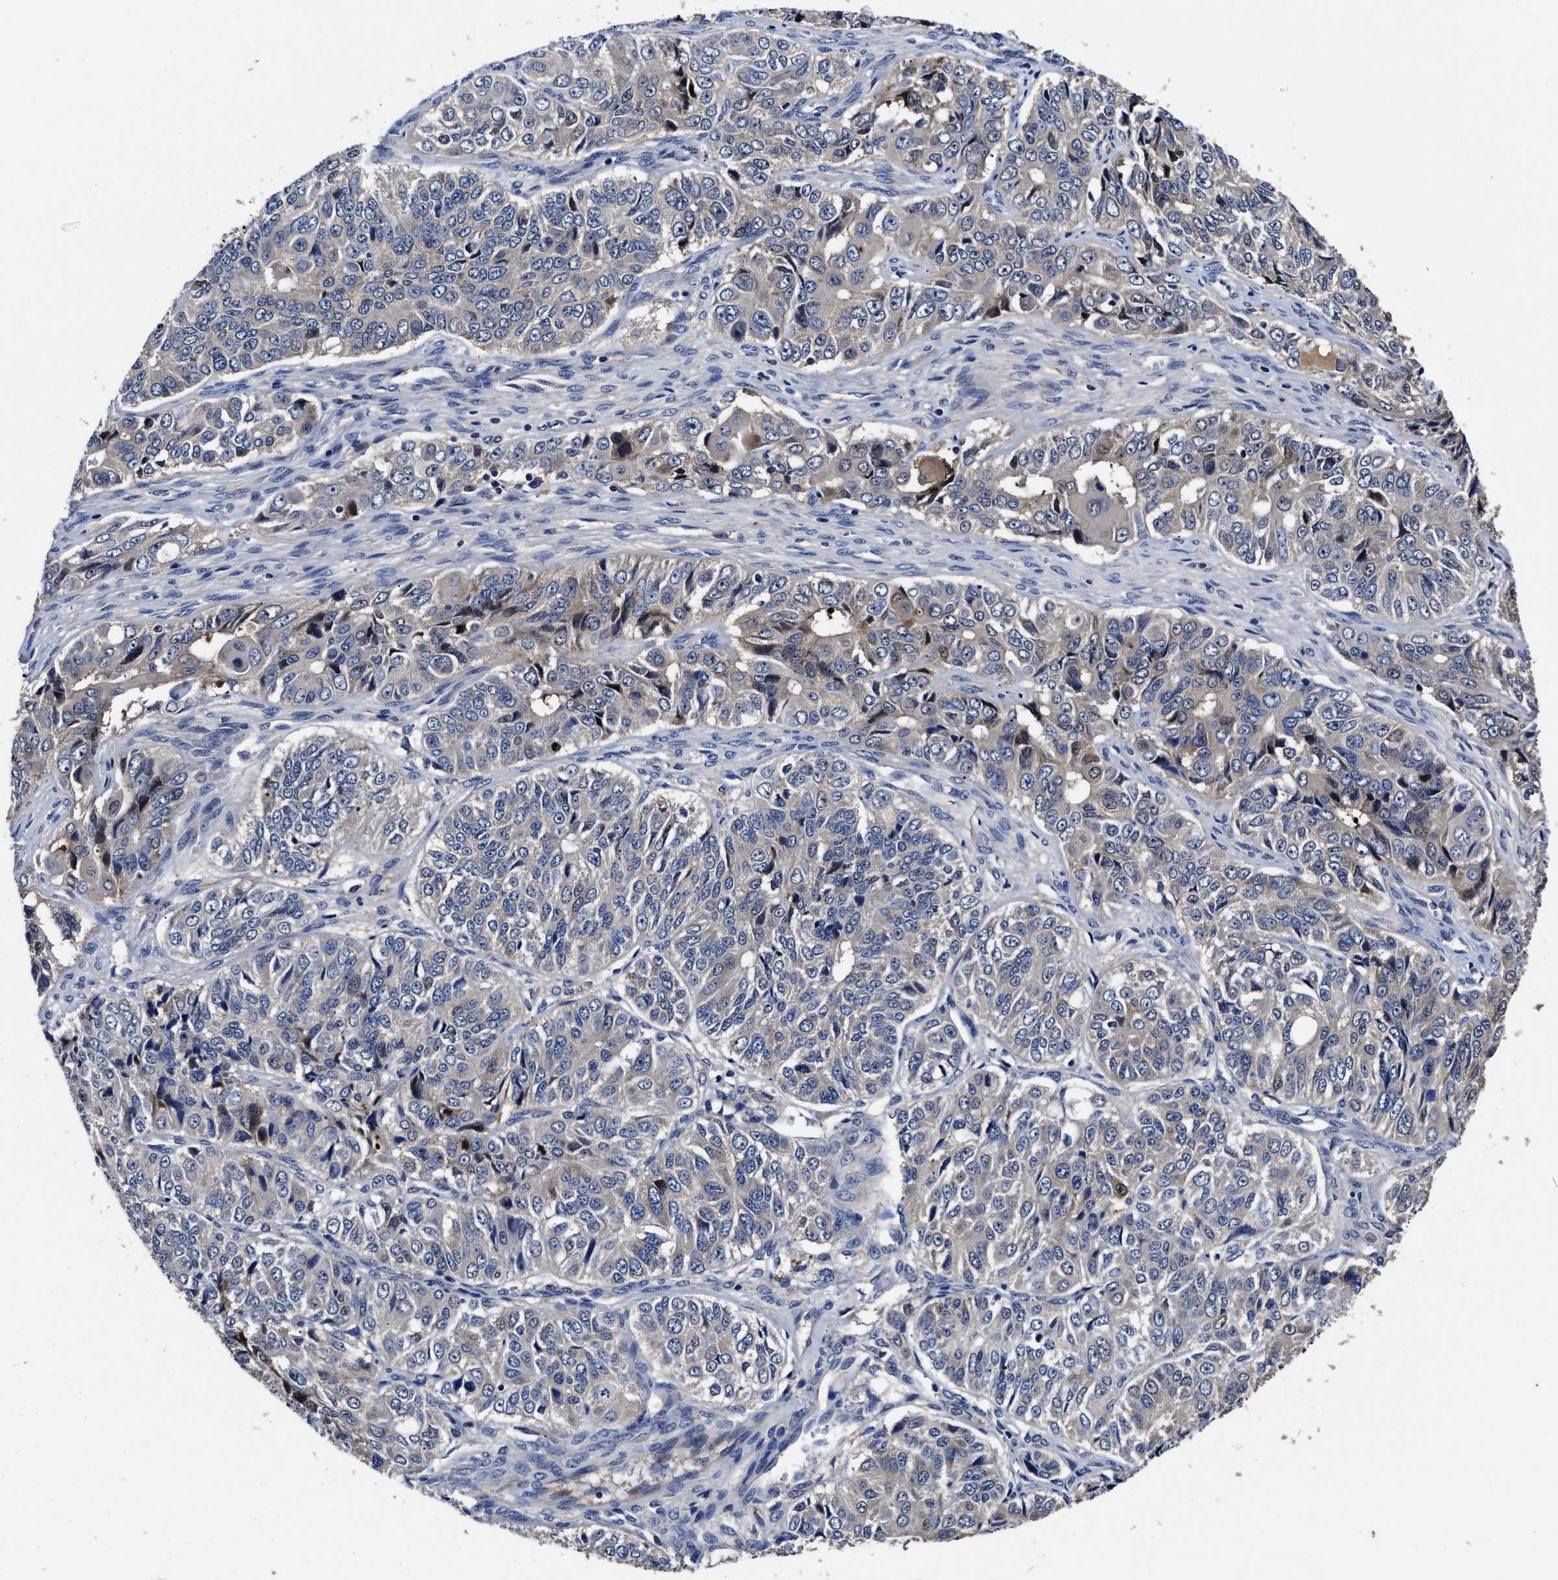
{"staining": {"intensity": "weak", "quantity": "<25%", "location": "cytoplasmic/membranous"}, "tissue": "ovarian cancer", "cell_type": "Tumor cells", "image_type": "cancer", "snomed": [{"axis": "morphology", "description": "Carcinoma, endometroid"}, {"axis": "topography", "description": "Ovary"}], "caption": "This is a histopathology image of immunohistochemistry staining of ovarian cancer (endometroid carcinoma), which shows no positivity in tumor cells.", "gene": "SOCS5", "patient": {"sex": "female", "age": 51}}